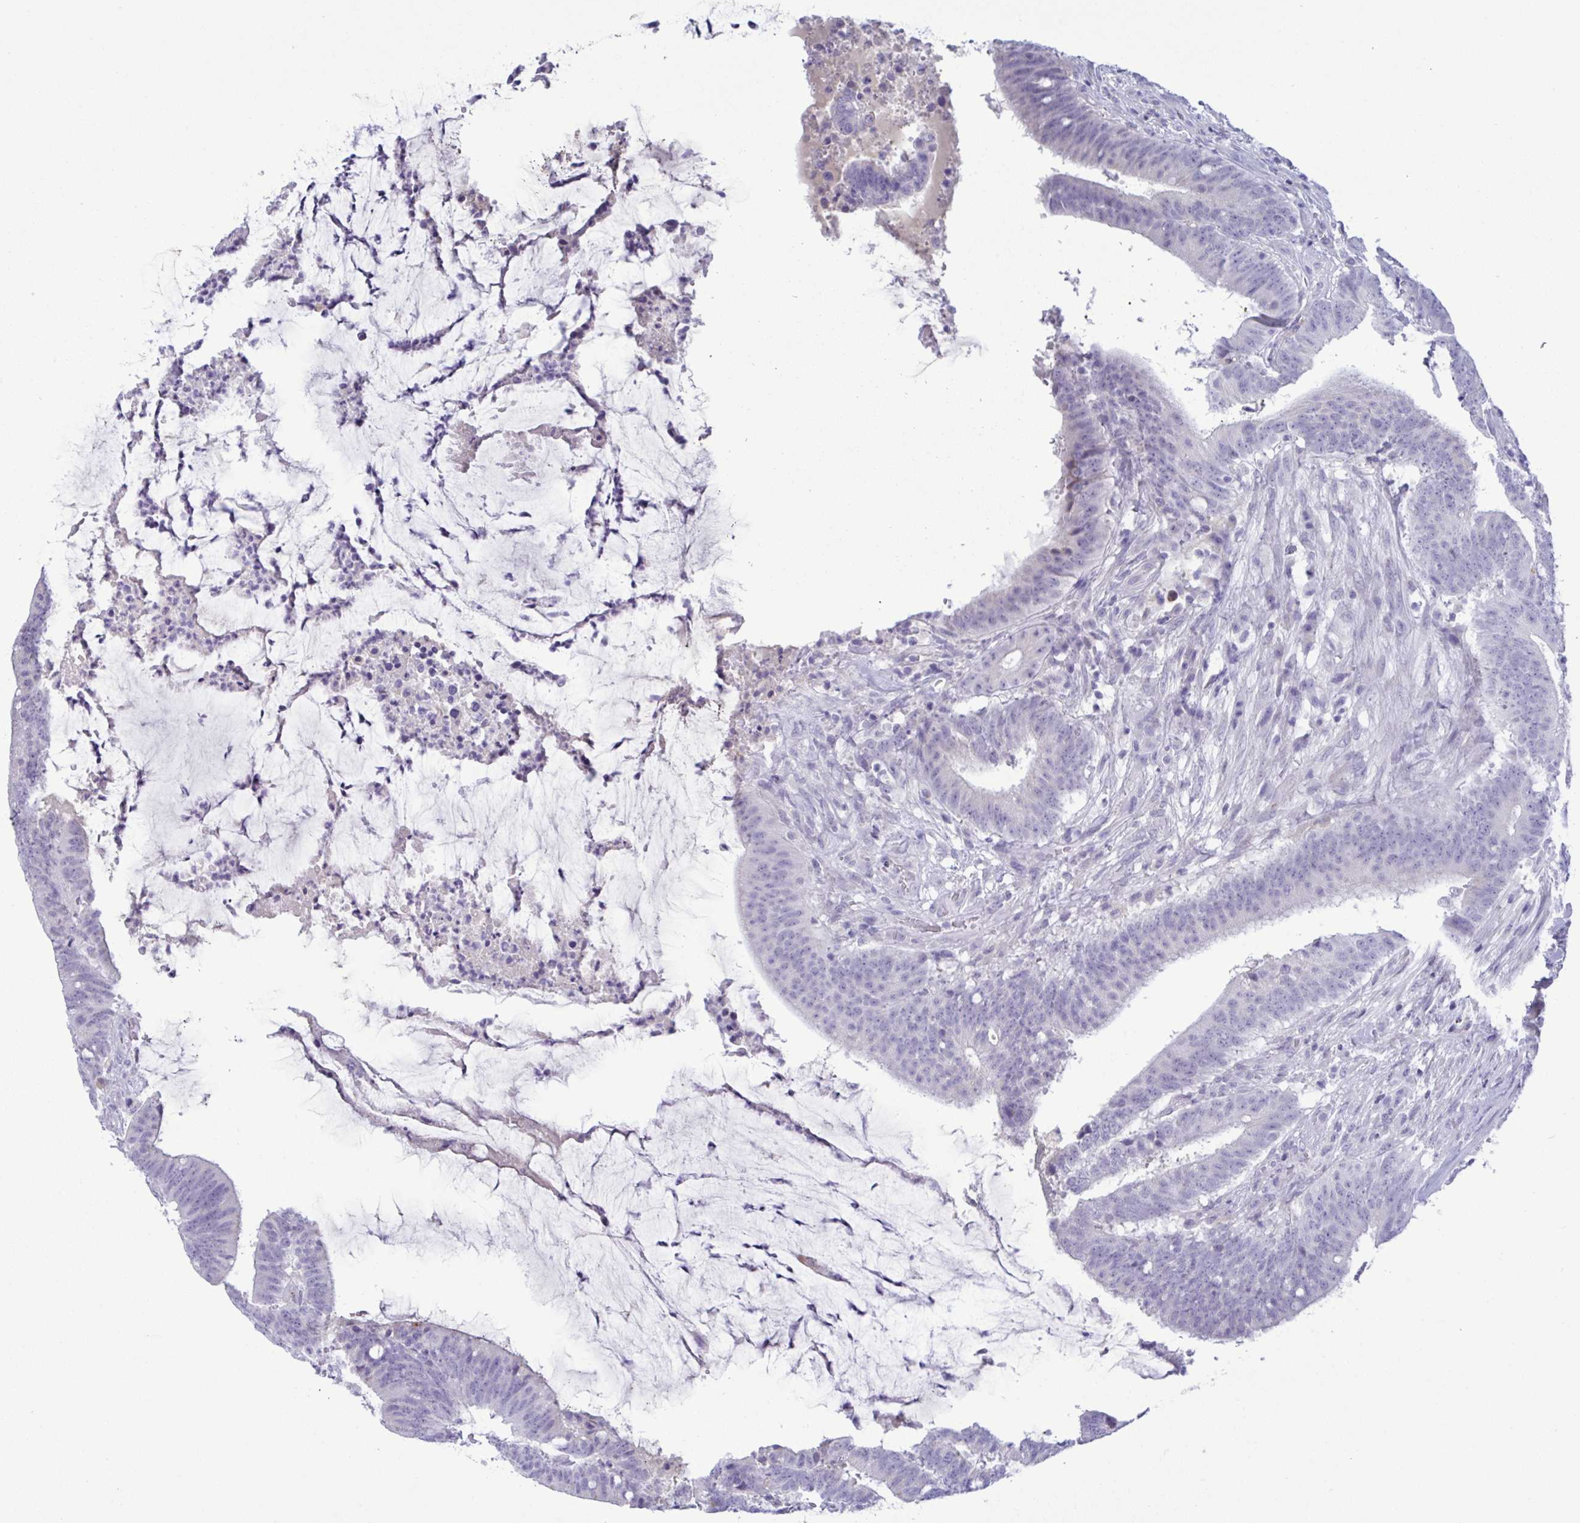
{"staining": {"intensity": "negative", "quantity": "none", "location": "none"}, "tissue": "colorectal cancer", "cell_type": "Tumor cells", "image_type": "cancer", "snomed": [{"axis": "morphology", "description": "Adenocarcinoma, NOS"}, {"axis": "topography", "description": "Colon"}], "caption": "This is an IHC micrograph of colorectal cancer (adenocarcinoma). There is no expression in tumor cells.", "gene": "SREBF1", "patient": {"sex": "female", "age": 43}}